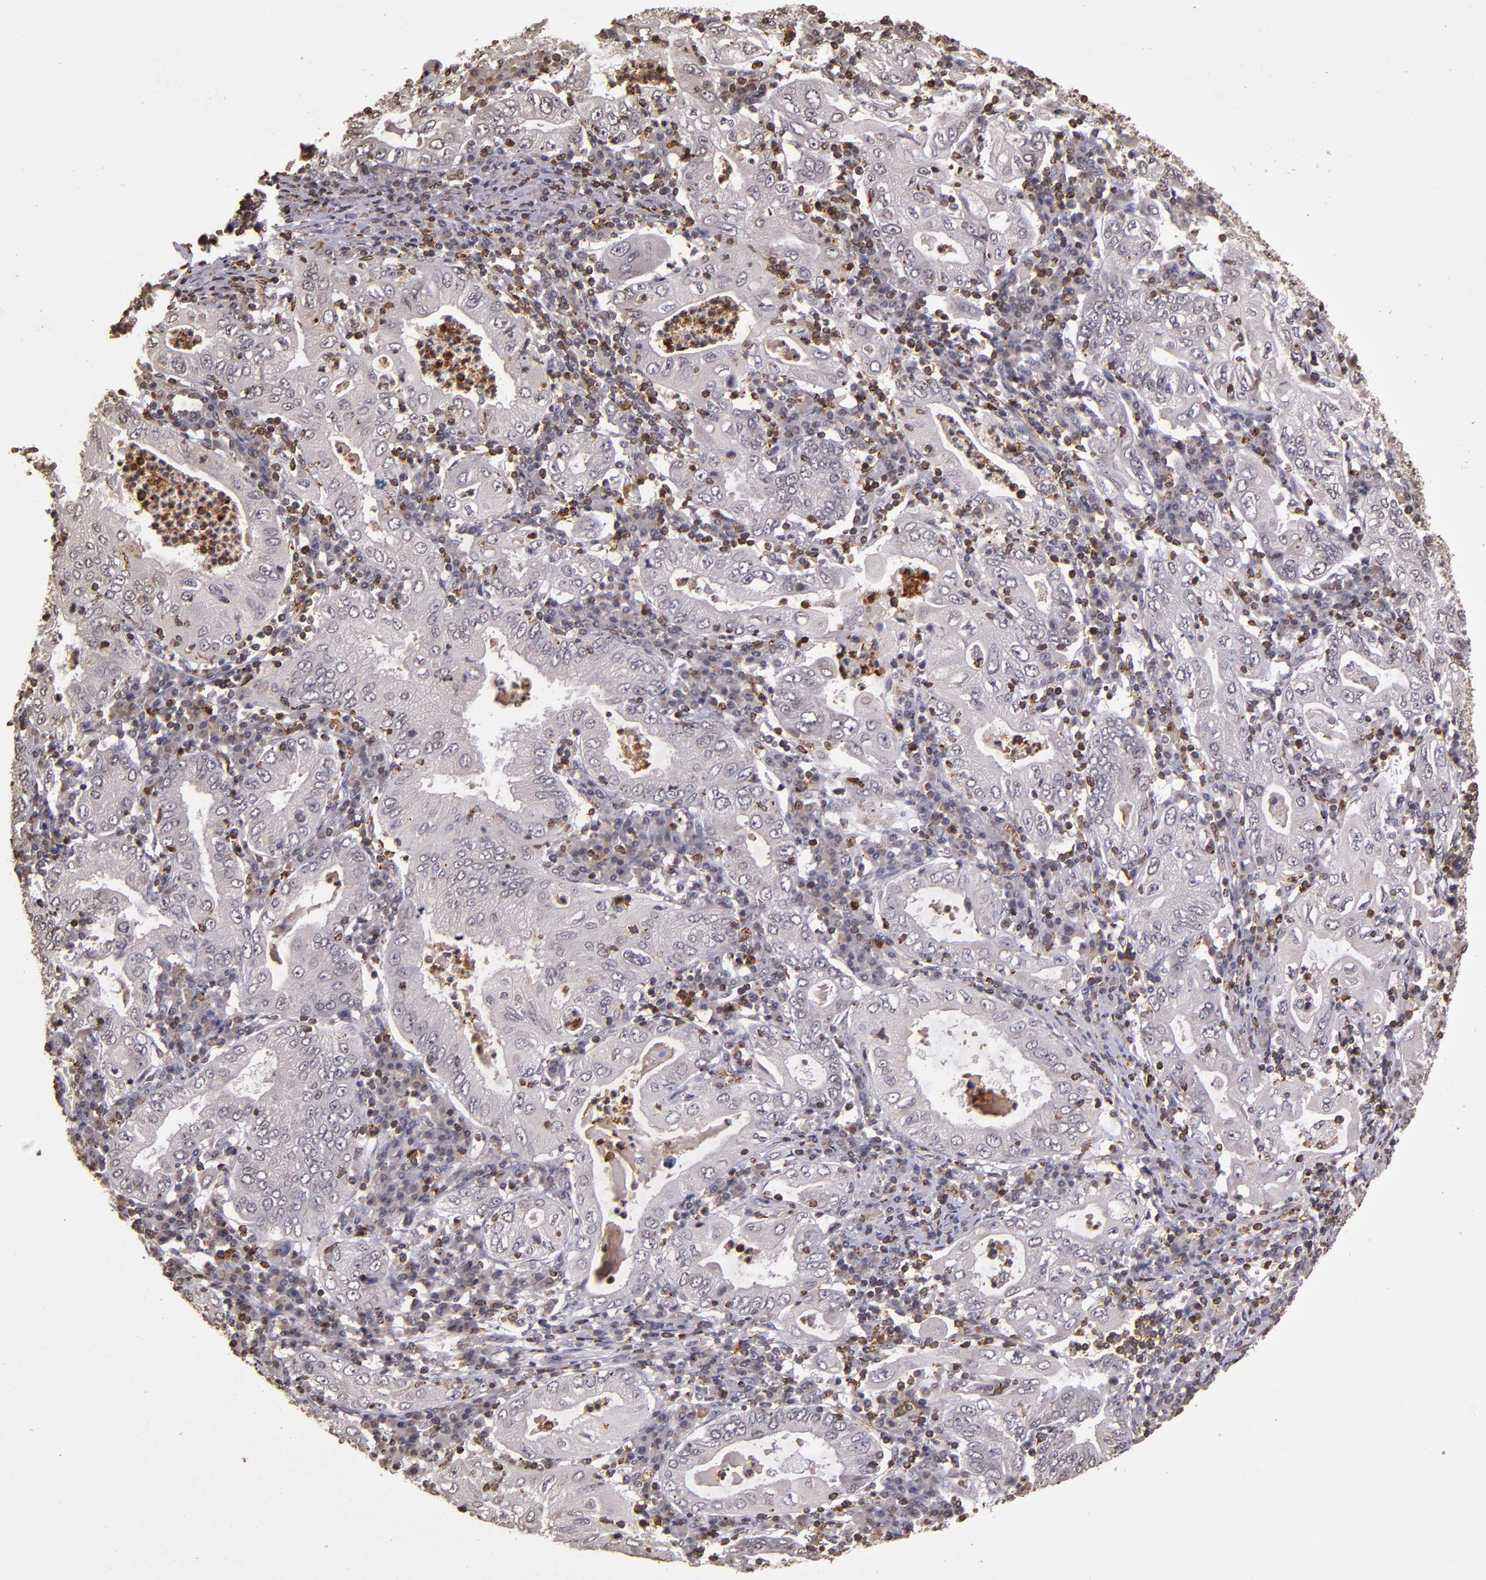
{"staining": {"intensity": "negative", "quantity": "none", "location": "none"}, "tissue": "stomach cancer", "cell_type": "Tumor cells", "image_type": "cancer", "snomed": [{"axis": "morphology", "description": "Normal tissue, NOS"}, {"axis": "morphology", "description": "Adenocarcinoma, NOS"}, {"axis": "topography", "description": "Esophagus"}, {"axis": "topography", "description": "Stomach, upper"}, {"axis": "topography", "description": "Peripheral nerve tissue"}], "caption": "An immunohistochemistry (IHC) histopathology image of stomach adenocarcinoma is shown. There is no staining in tumor cells of stomach adenocarcinoma. (DAB (3,3'-diaminobenzidine) immunohistochemistry (IHC) visualized using brightfield microscopy, high magnification).", "gene": "SLC2A3", "patient": {"sex": "male", "age": 62}}